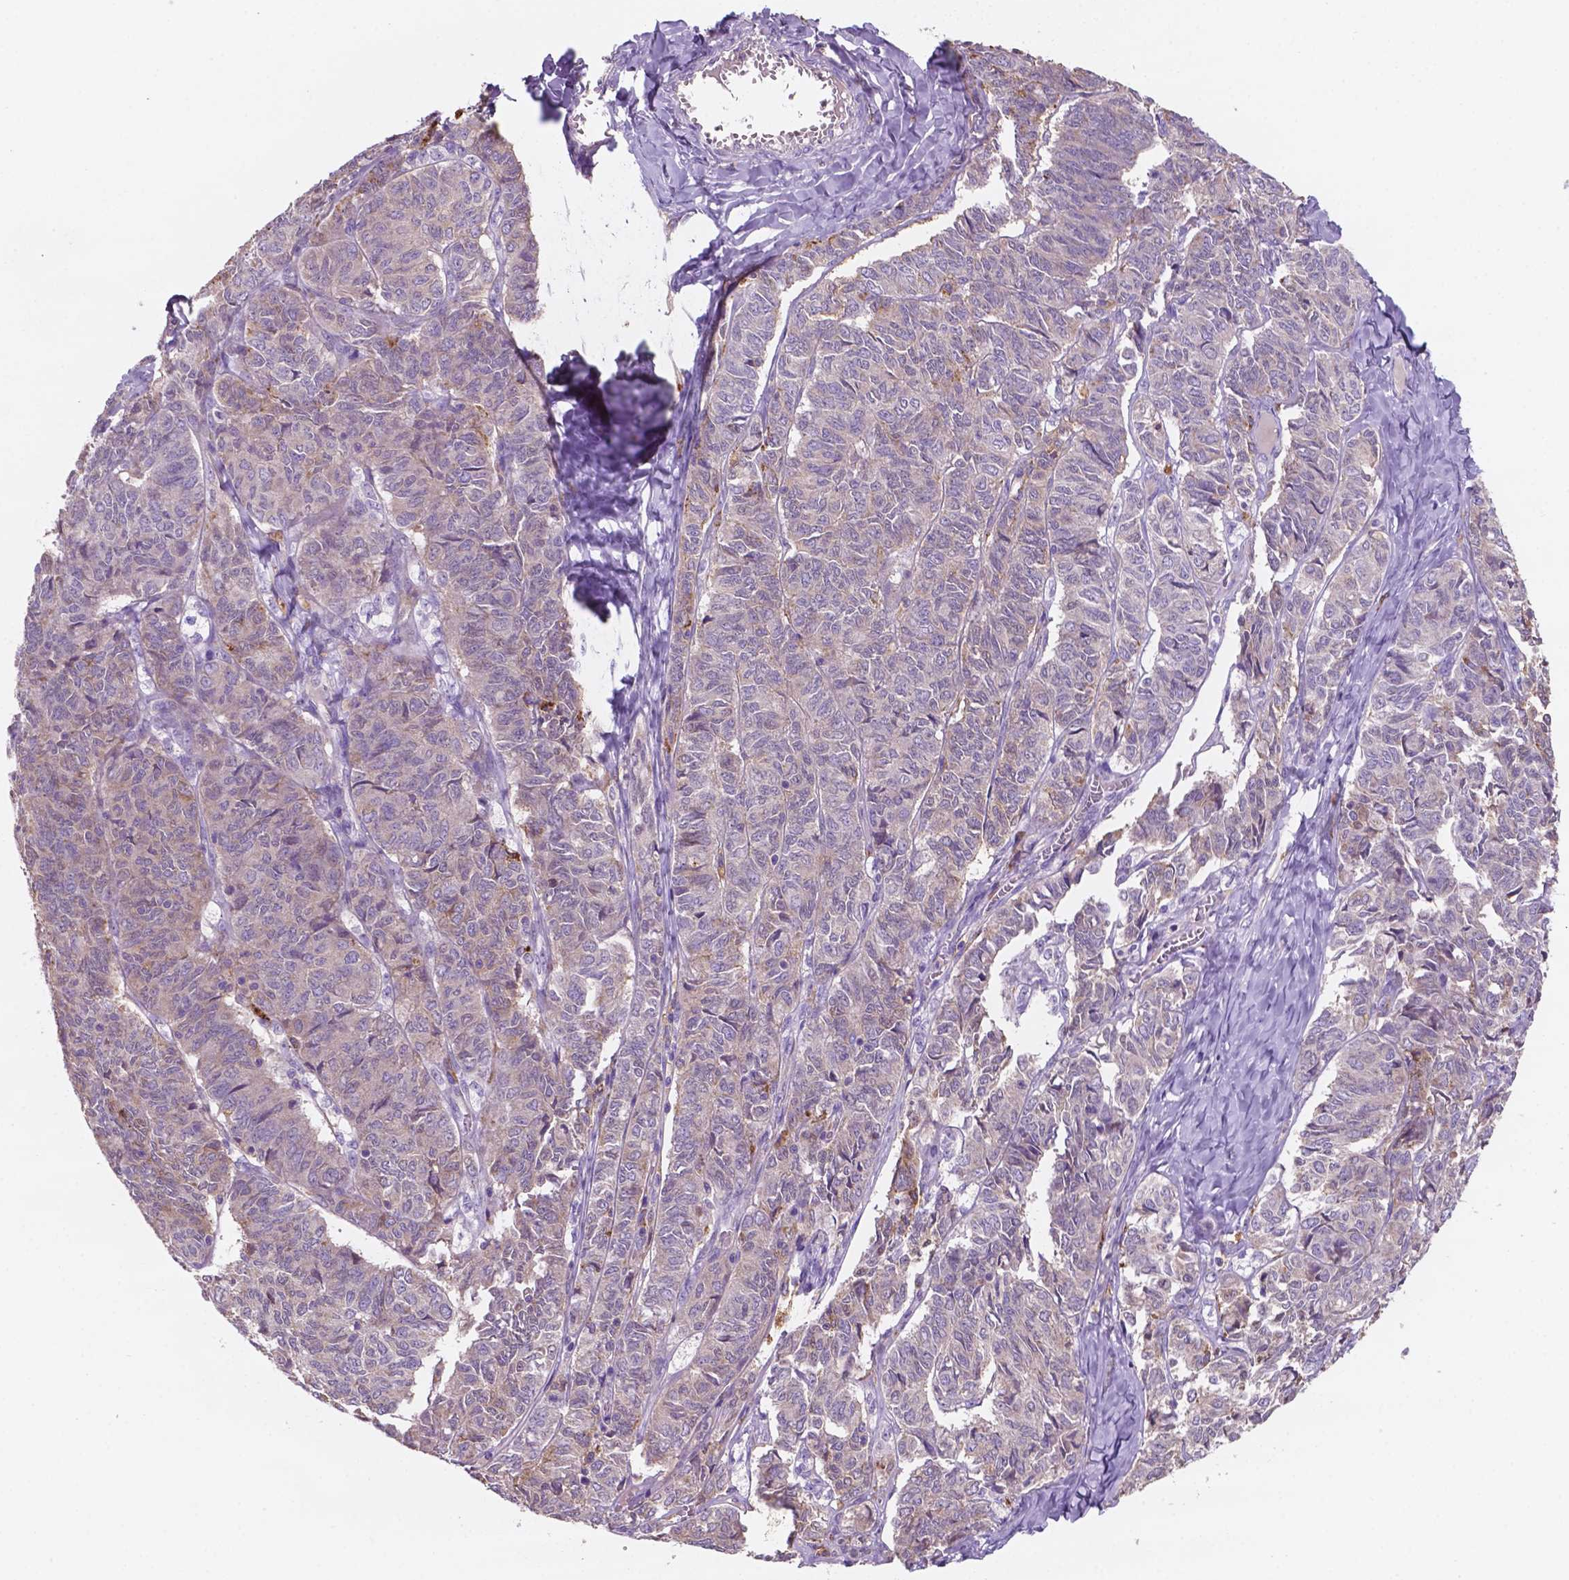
{"staining": {"intensity": "negative", "quantity": "none", "location": "none"}, "tissue": "ovarian cancer", "cell_type": "Tumor cells", "image_type": "cancer", "snomed": [{"axis": "morphology", "description": "Carcinoma, endometroid"}, {"axis": "topography", "description": "Ovary"}], "caption": "An immunohistochemistry (IHC) image of ovarian cancer is shown. There is no staining in tumor cells of ovarian cancer.", "gene": "MKRN2OS", "patient": {"sex": "female", "age": 80}}